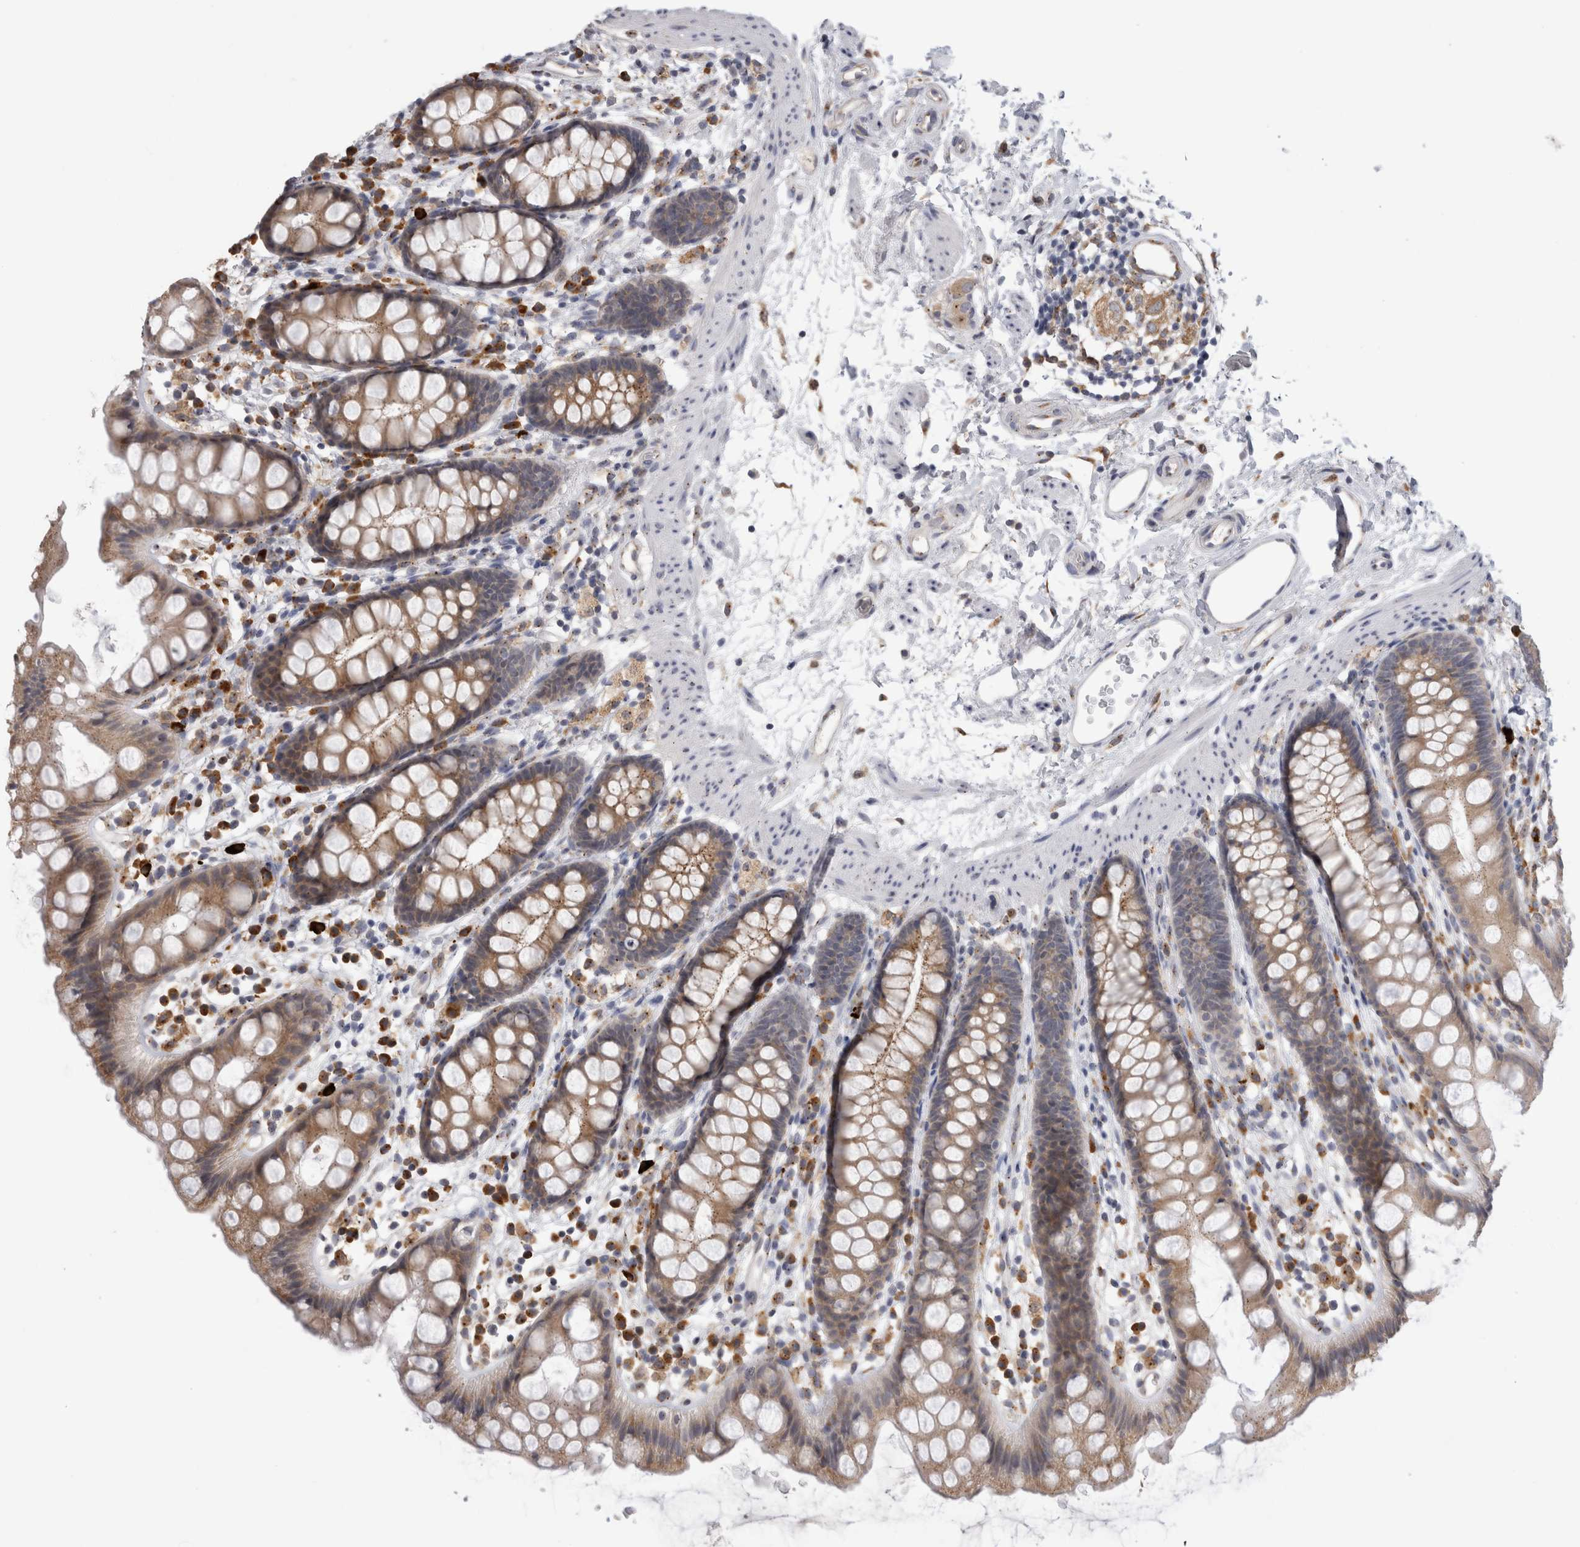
{"staining": {"intensity": "moderate", "quantity": "25%-75%", "location": "cytoplasmic/membranous"}, "tissue": "rectum", "cell_type": "Glandular cells", "image_type": "normal", "snomed": [{"axis": "morphology", "description": "Normal tissue, NOS"}, {"axis": "topography", "description": "Rectum"}], "caption": "A photomicrograph showing moderate cytoplasmic/membranous expression in approximately 25%-75% of glandular cells in normal rectum, as visualized by brown immunohistochemical staining.", "gene": "ZNF341", "patient": {"sex": "female", "age": 65}}